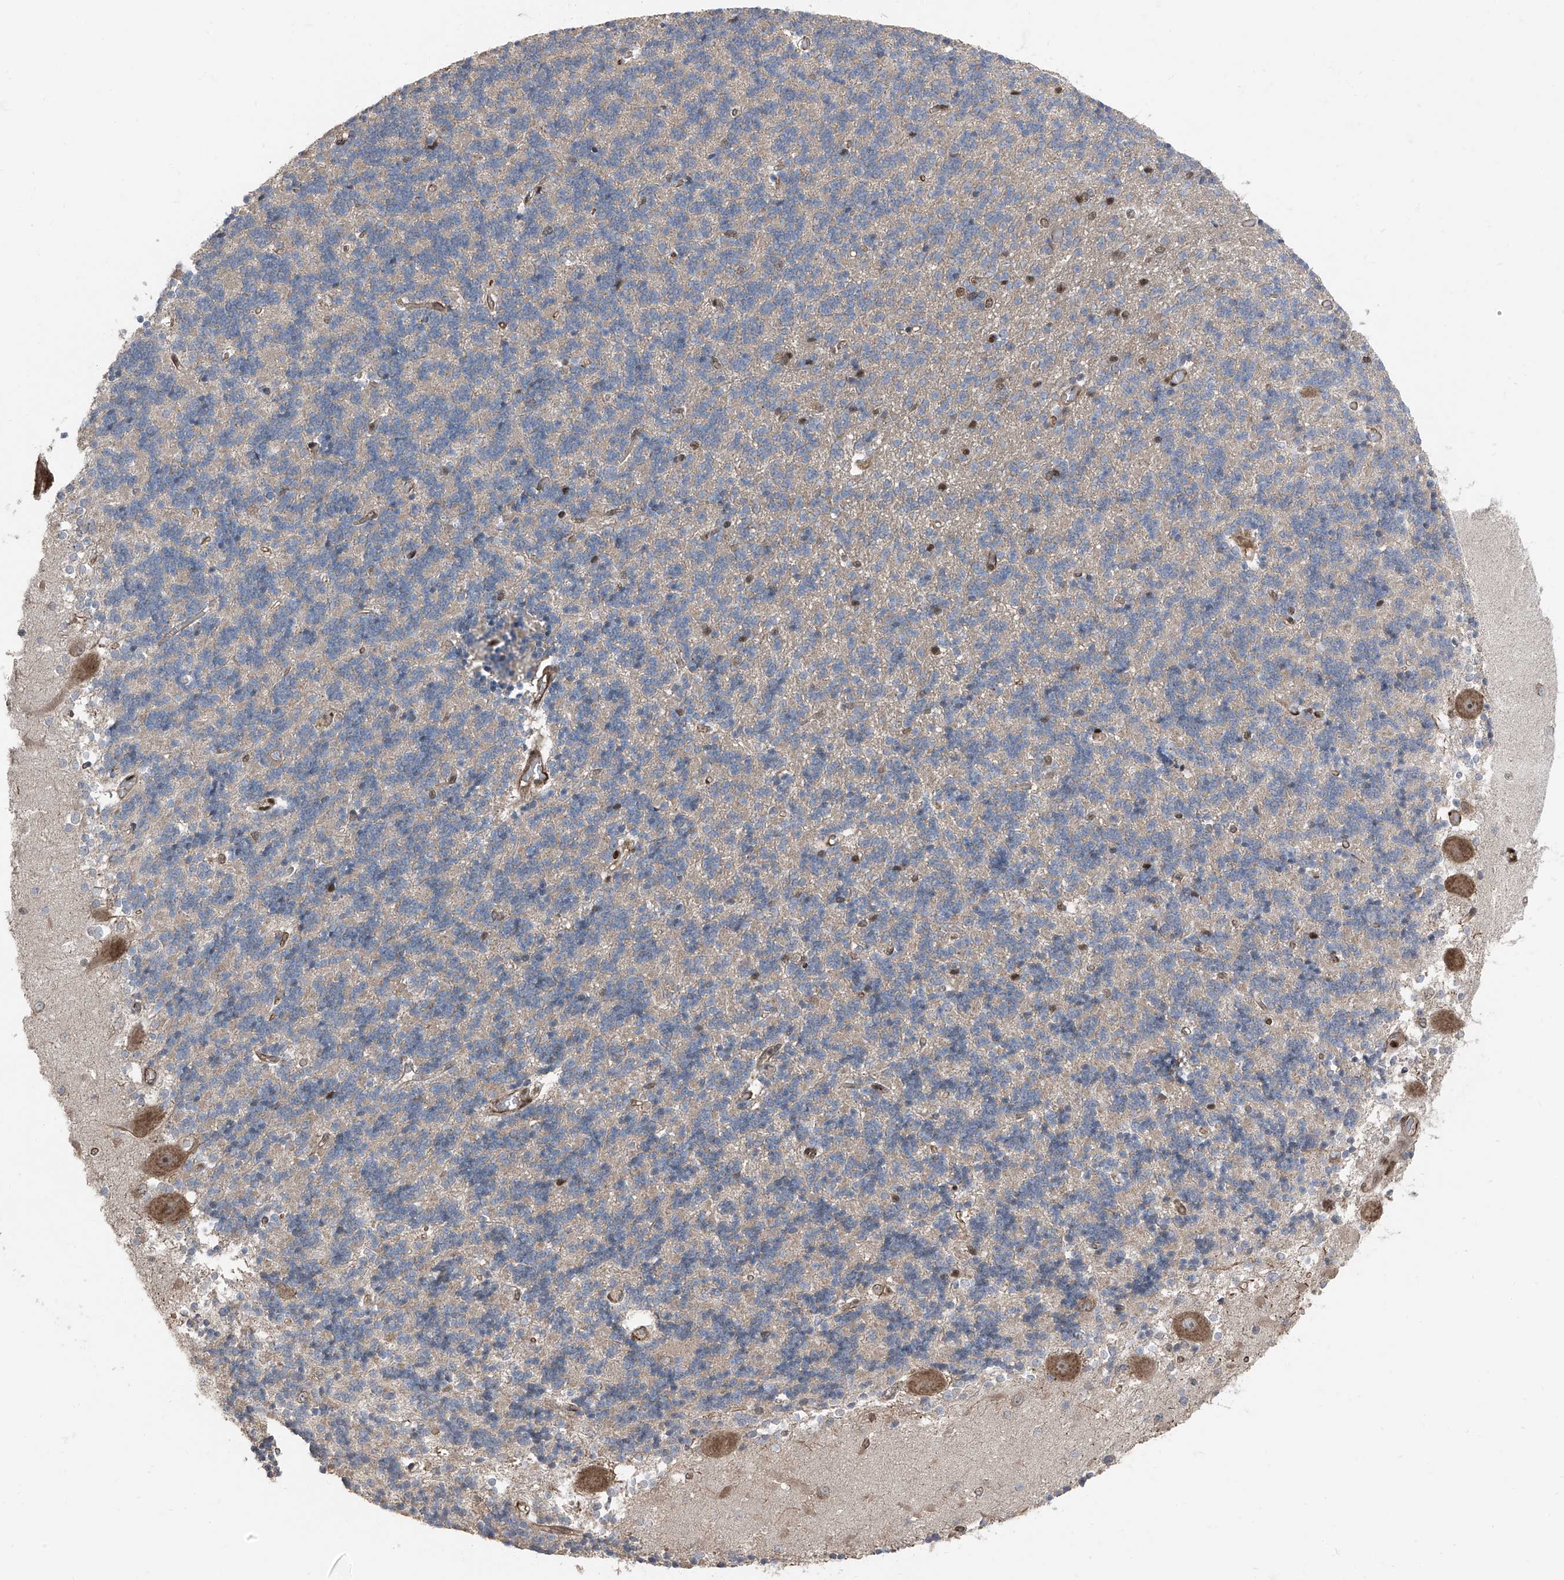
{"staining": {"intensity": "weak", "quantity": "25%-75%", "location": "cytoplasmic/membranous"}, "tissue": "cerebellum", "cell_type": "Cells in granular layer", "image_type": "normal", "snomed": [{"axis": "morphology", "description": "Normal tissue, NOS"}, {"axis": "topography", "description": "Cerebellum"}], "caption": "A brown stain shows weak cytoplasmic/membranous positivity of a protein in cells in granular layer of benign cerebellum. (brown staining indicates protein expression, while blue staining denotes nuclei).", "gene": "FKBP5", "patient": {"sex": "male", "age": 37}}